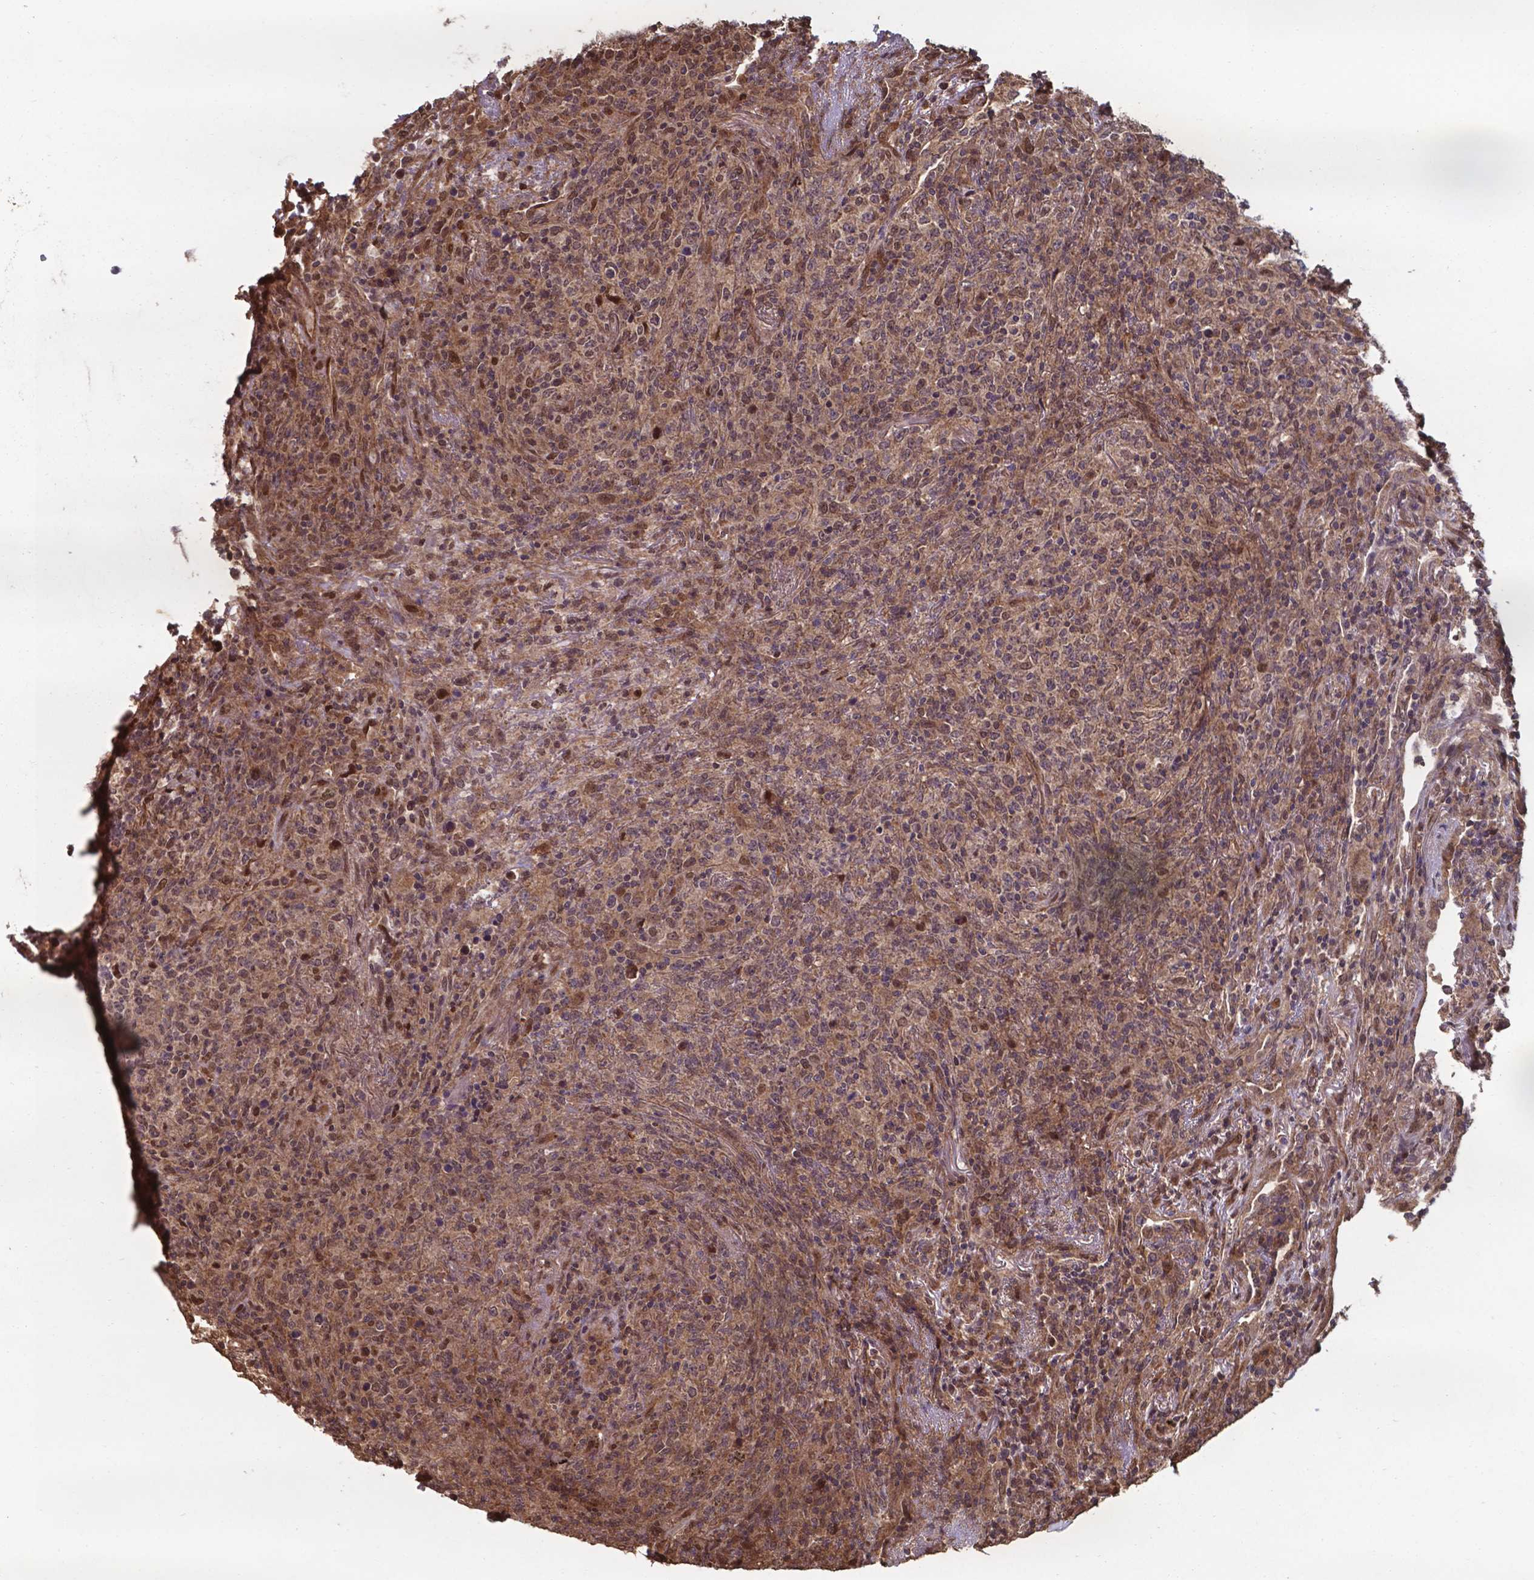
{"staining": {"intensity": "moderate", "quantity": ">75%", "location": "cytoplasmic/membranous,nuclear"}, "tissue": "lymphoma", "cell_type": "Tumor cells", "image_type": "cancer", "snomed": [{"axis": "morphology", "description": "Malignant lymphoma, non-Hodgkin's type, High grade"}, {"axis": "topography", "description": "Lung"}], "caption": "Moderate cytoplasmic/membranous and nuclear positivity is identified in approximately >75% of tumor cells in high-grade malignant lymphoma, non-Hodgkin's type. The staining is performed using DAB brown chromogen to label protein expression. The nuclei are counter-stained blue using hematoxylin.", "gene": "CHP2", "patient": {"sex": "male", "age": 79}}